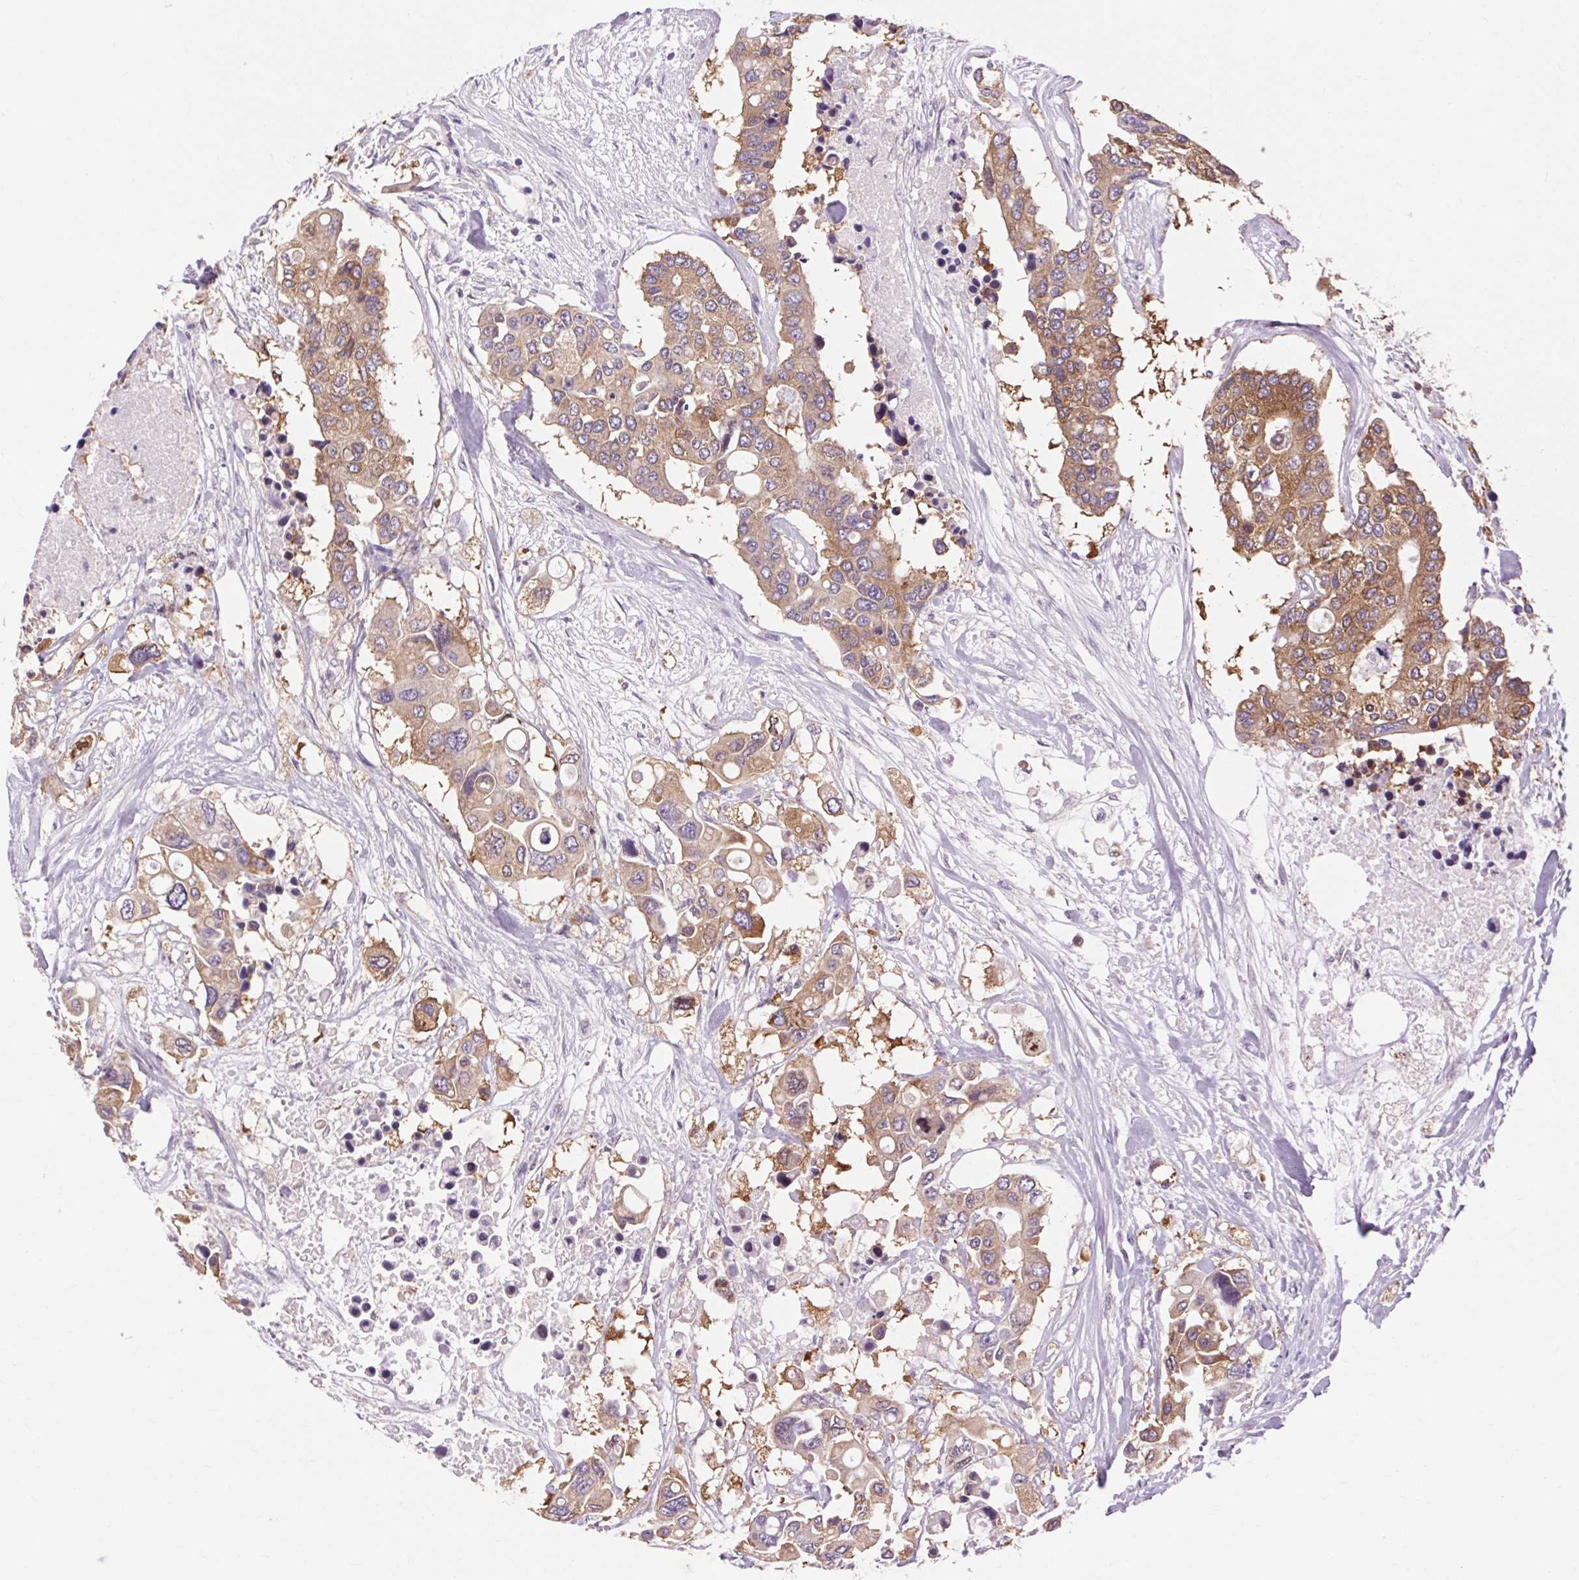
{"staining": {"intensity": "moderate", "quantity": "25%-75%", "location": "cytoplasmic/membranous"}, "tissue": "colorectal cancer", "cell_type": "Tumor cells", "image_type": "cancer", "snomed": [{"axis": "morphology", "description": "Adenocarcinoma, NOS"}, {"axis": "topography", "description": "Colon"}], "caption": "Immunohistochemistry (DAB (3,3'-diaminobenzidine)) staining of human colorectal cancer displays moderate cytoplasmic/membranous protein staining in about 25%-75% of tumor cells.", "gene": "SOWAHC", "patient": {"sex": "male", "age": 77}}